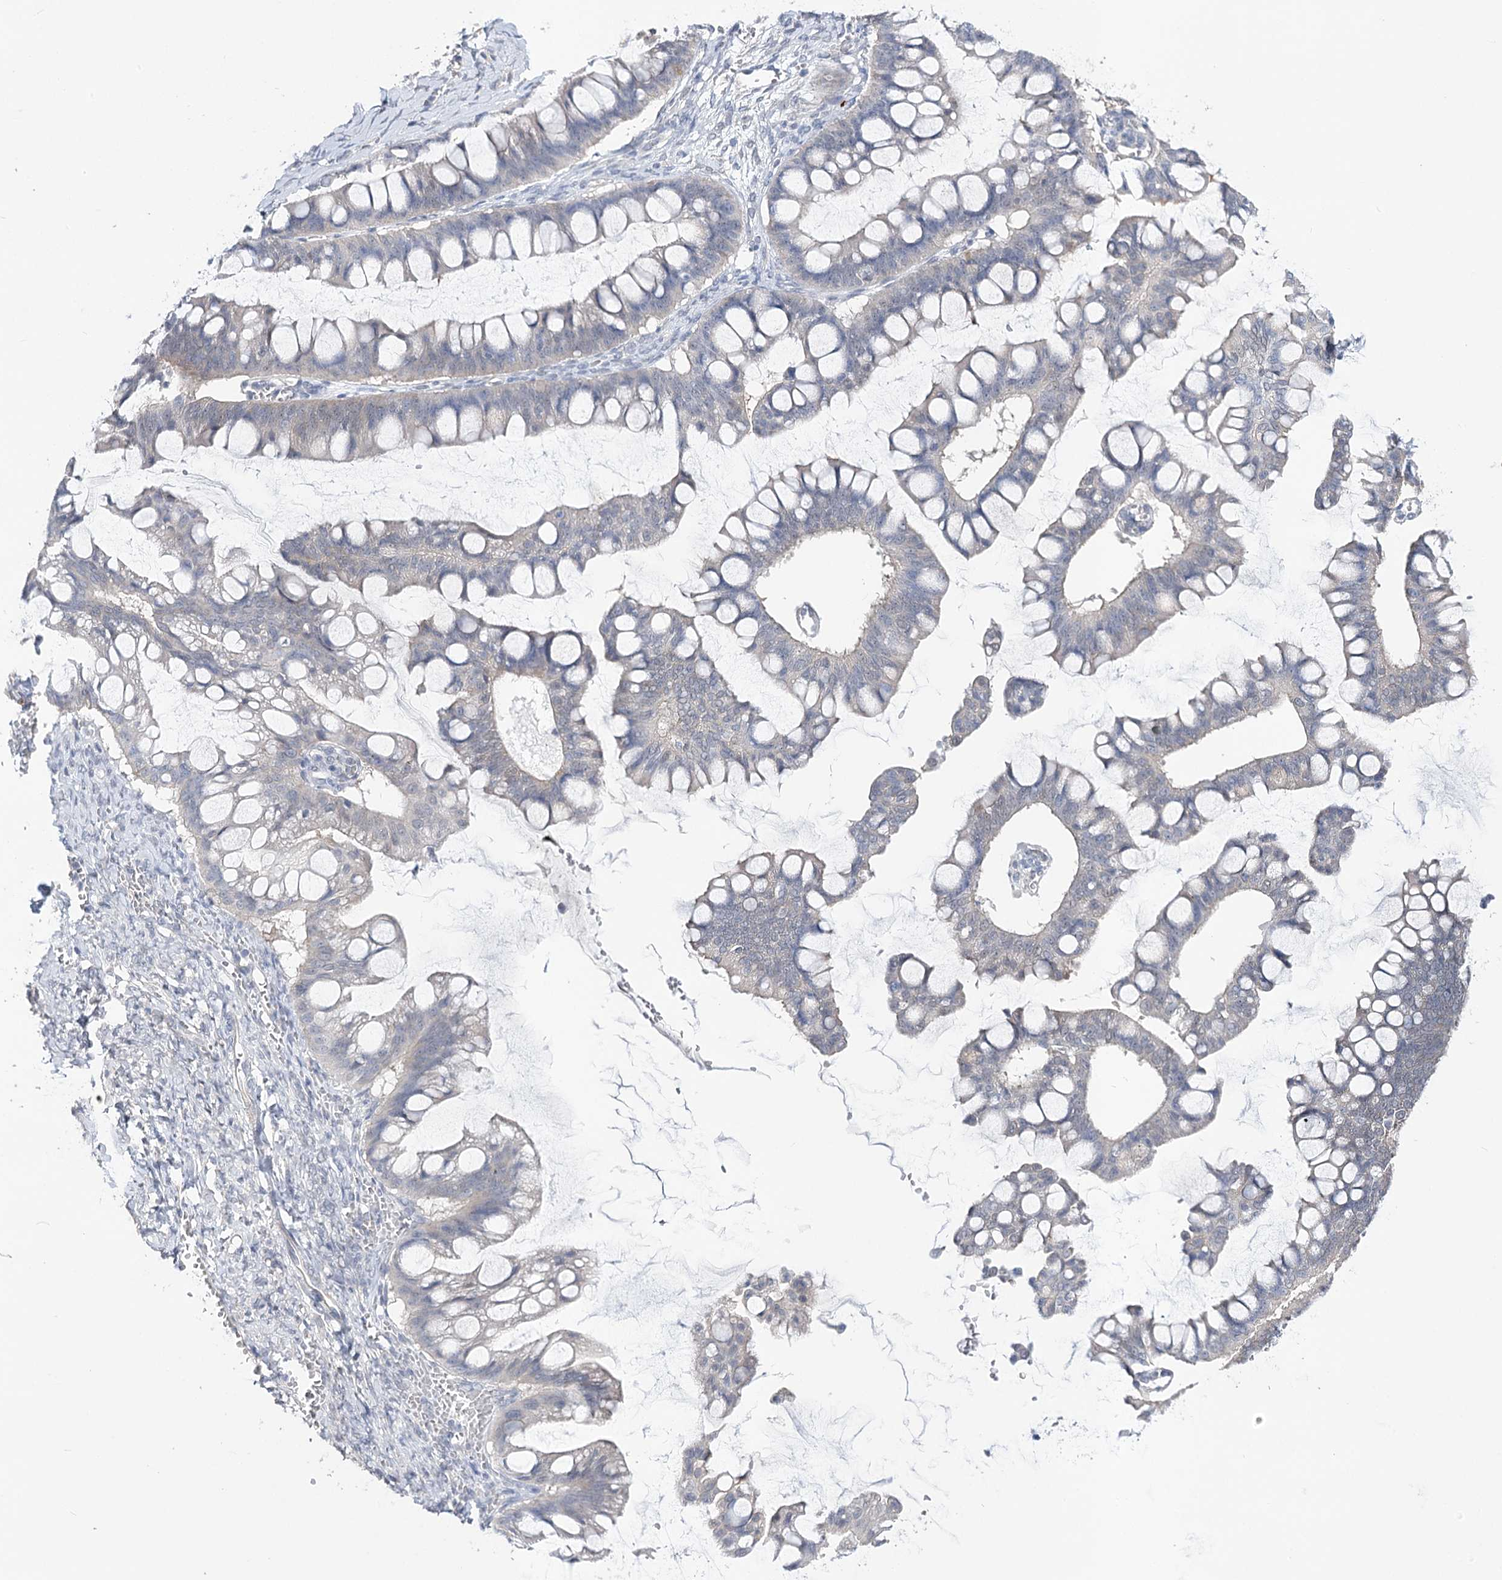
{"staining": {"intensity": "negative", "quantity": "none", "location": "none"}, "tissue": "ovarian cancer", "cell_type": "Tumor cells", "image_type": "cancer", "snomed": [{"axis": "morphology", "description": "Cystadenocarcinoma, mucinous, NOS"}, {"axis": "topography", "description": "Ovary"}], "caption": "This is an immunohistochemistry histopathology image of human ovarian cancer (mucinous cystadenocarcinoma). There is no positivity in tumor cells.", "gene": "ATP10B", "patient": {"sex": "female", "age": 73}}